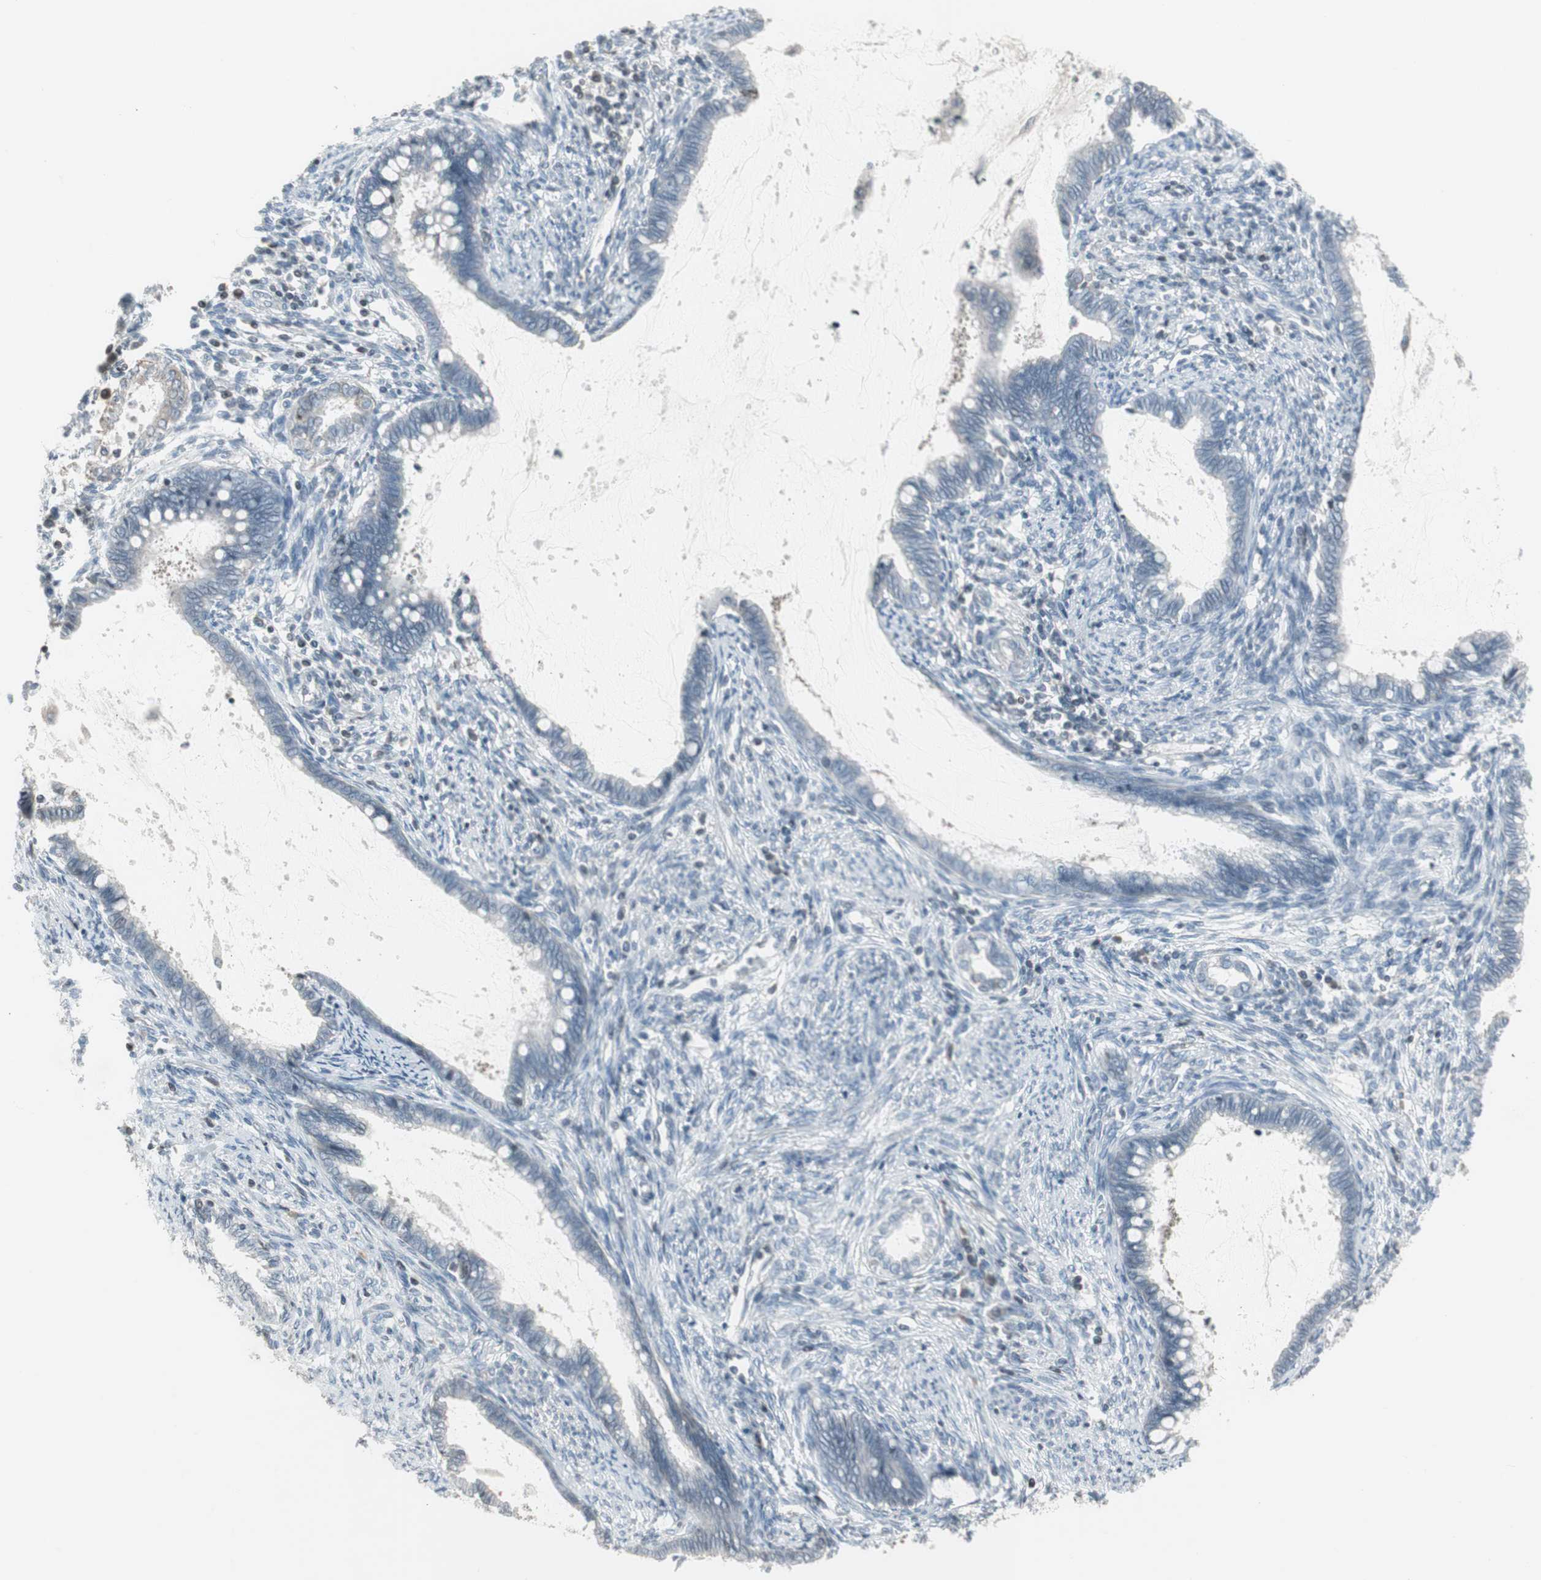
{"staining": {"intensity": "negative", "quantity": "none", "location": "none"}, "tissue": "cervical cancer", "cell_type": "Tumor cells", "image_type": "cancer", "snomed": [{"axis": "morphology", "description": "Adenocarcinoma, NOS"}, {"axis": "topography", "description": "Cervix"}], "caption": "Cervical adenocarcinoma was stained to show a protein in brown. There is no significant staining in tumor cells. The staining was performed using DAB (3,3'-diaminobenzidine) to visualize the protein expression in brown, while the nuclei were stained in blue with hematoxylin (Magnification: 20x).", "gene": "ARG2", "patient": {"sex": "female", "age": 44}}